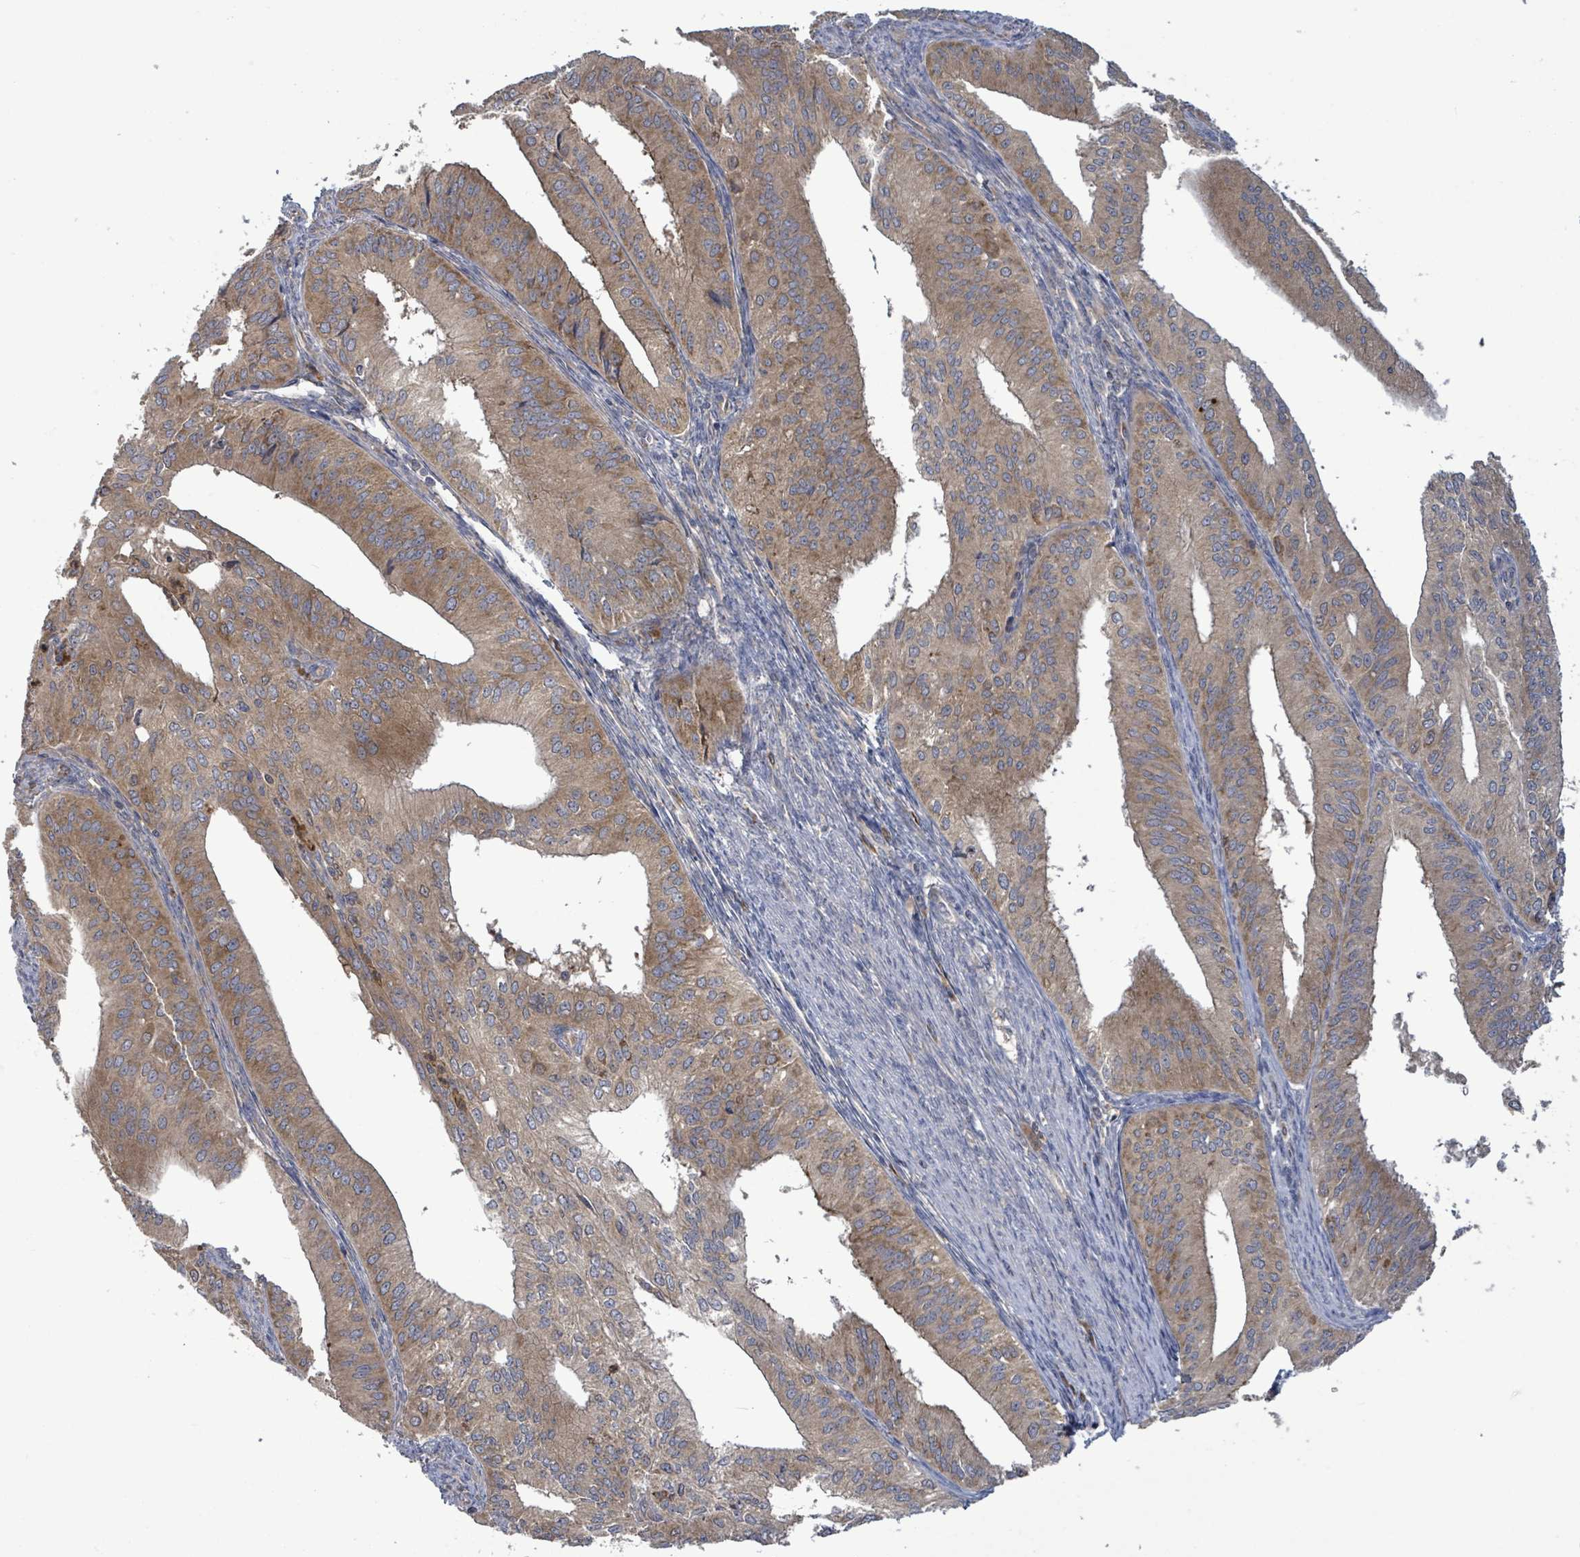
{"staining": {"intensity": "moderate", "quantity": ">75%", "location": "cytoplasmic/membranous"}, "tissue": "endometrial cancer", "cell_type": "Tumor cells", "image_type": "cancer", "snomed": [{"axis": "morphology", "description": "Adenocarcinoma, NOS"}, {"axis": "topography", "description": "Endometrium"}], "caption": "Brown immunohistochemical staining in human adenocarcinoma (endometrial) exhibits moderate cytoplasmic/membranous expression in approximately >75% of tumor cells. Using DAB (3,3'-diaminobenzidine) (brown) and hematoxylin (blue) stains, captured at high magnification using brightfield microscopy.", "gene": "SERPINE3", "patient": {"sex": "female", "age": 50}}